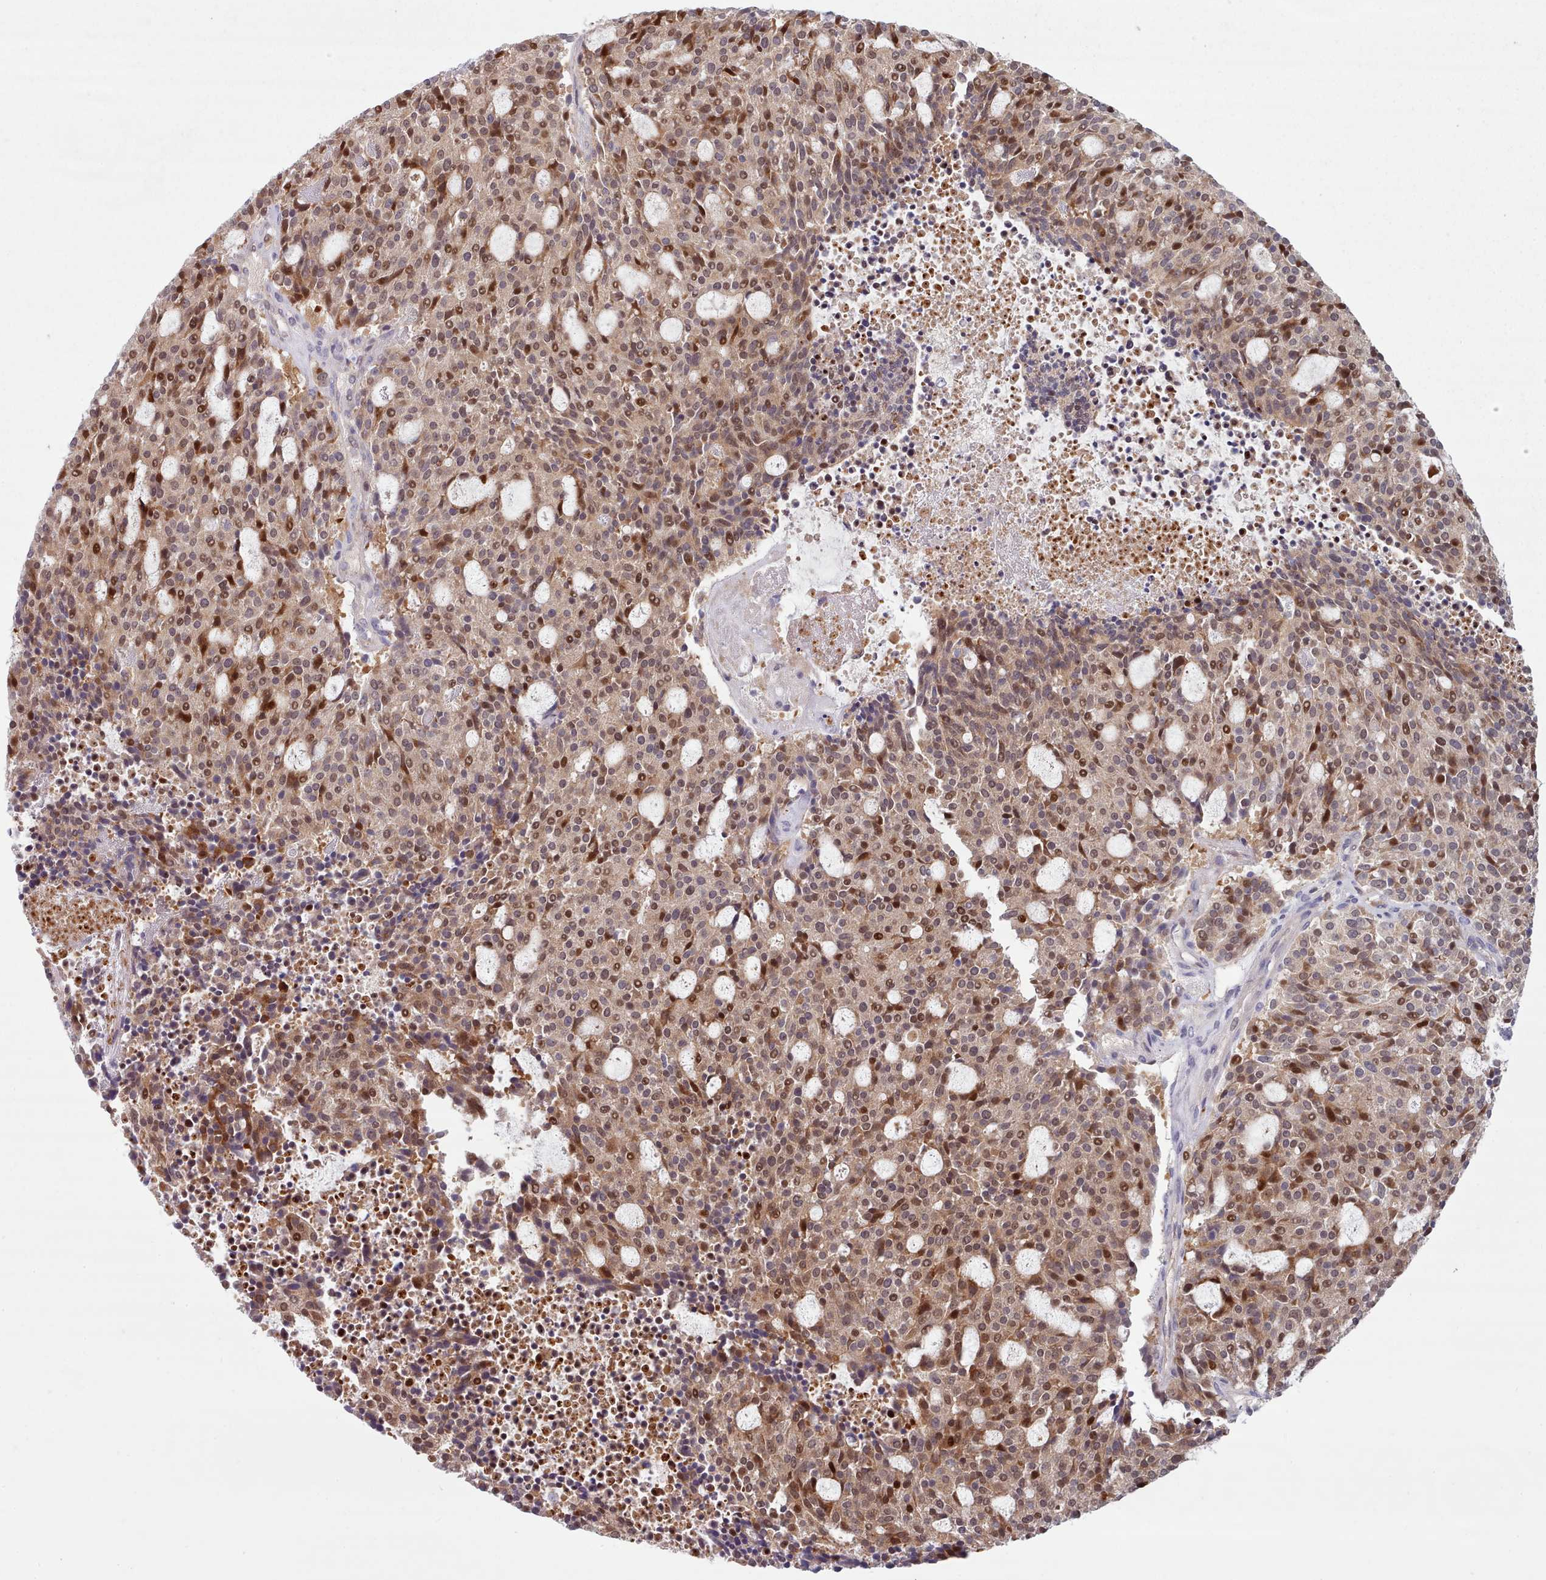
{"staining": {"intensity": "moderate", "quantity": ">75%", "location": "cytoplasmic/membranous,nuclear"}, "tissue": "carcinoid", "cell_type": "Tumor cells", "image_type": "cancer", "snomed": [{"axis": "morphology", "description": "Carcinoid, malignant, NOS"}, {"axis": "topography", "description": "Pancreas"}], "caption": "Immunohistochemical staining of human malignant carcinoid displays moderate cytoplasmic/membranous and nuclear protein staining in about >75% of tumor cells.", "gene": "CLNS1A", "patient": {"sex": "female", "age": 54}}